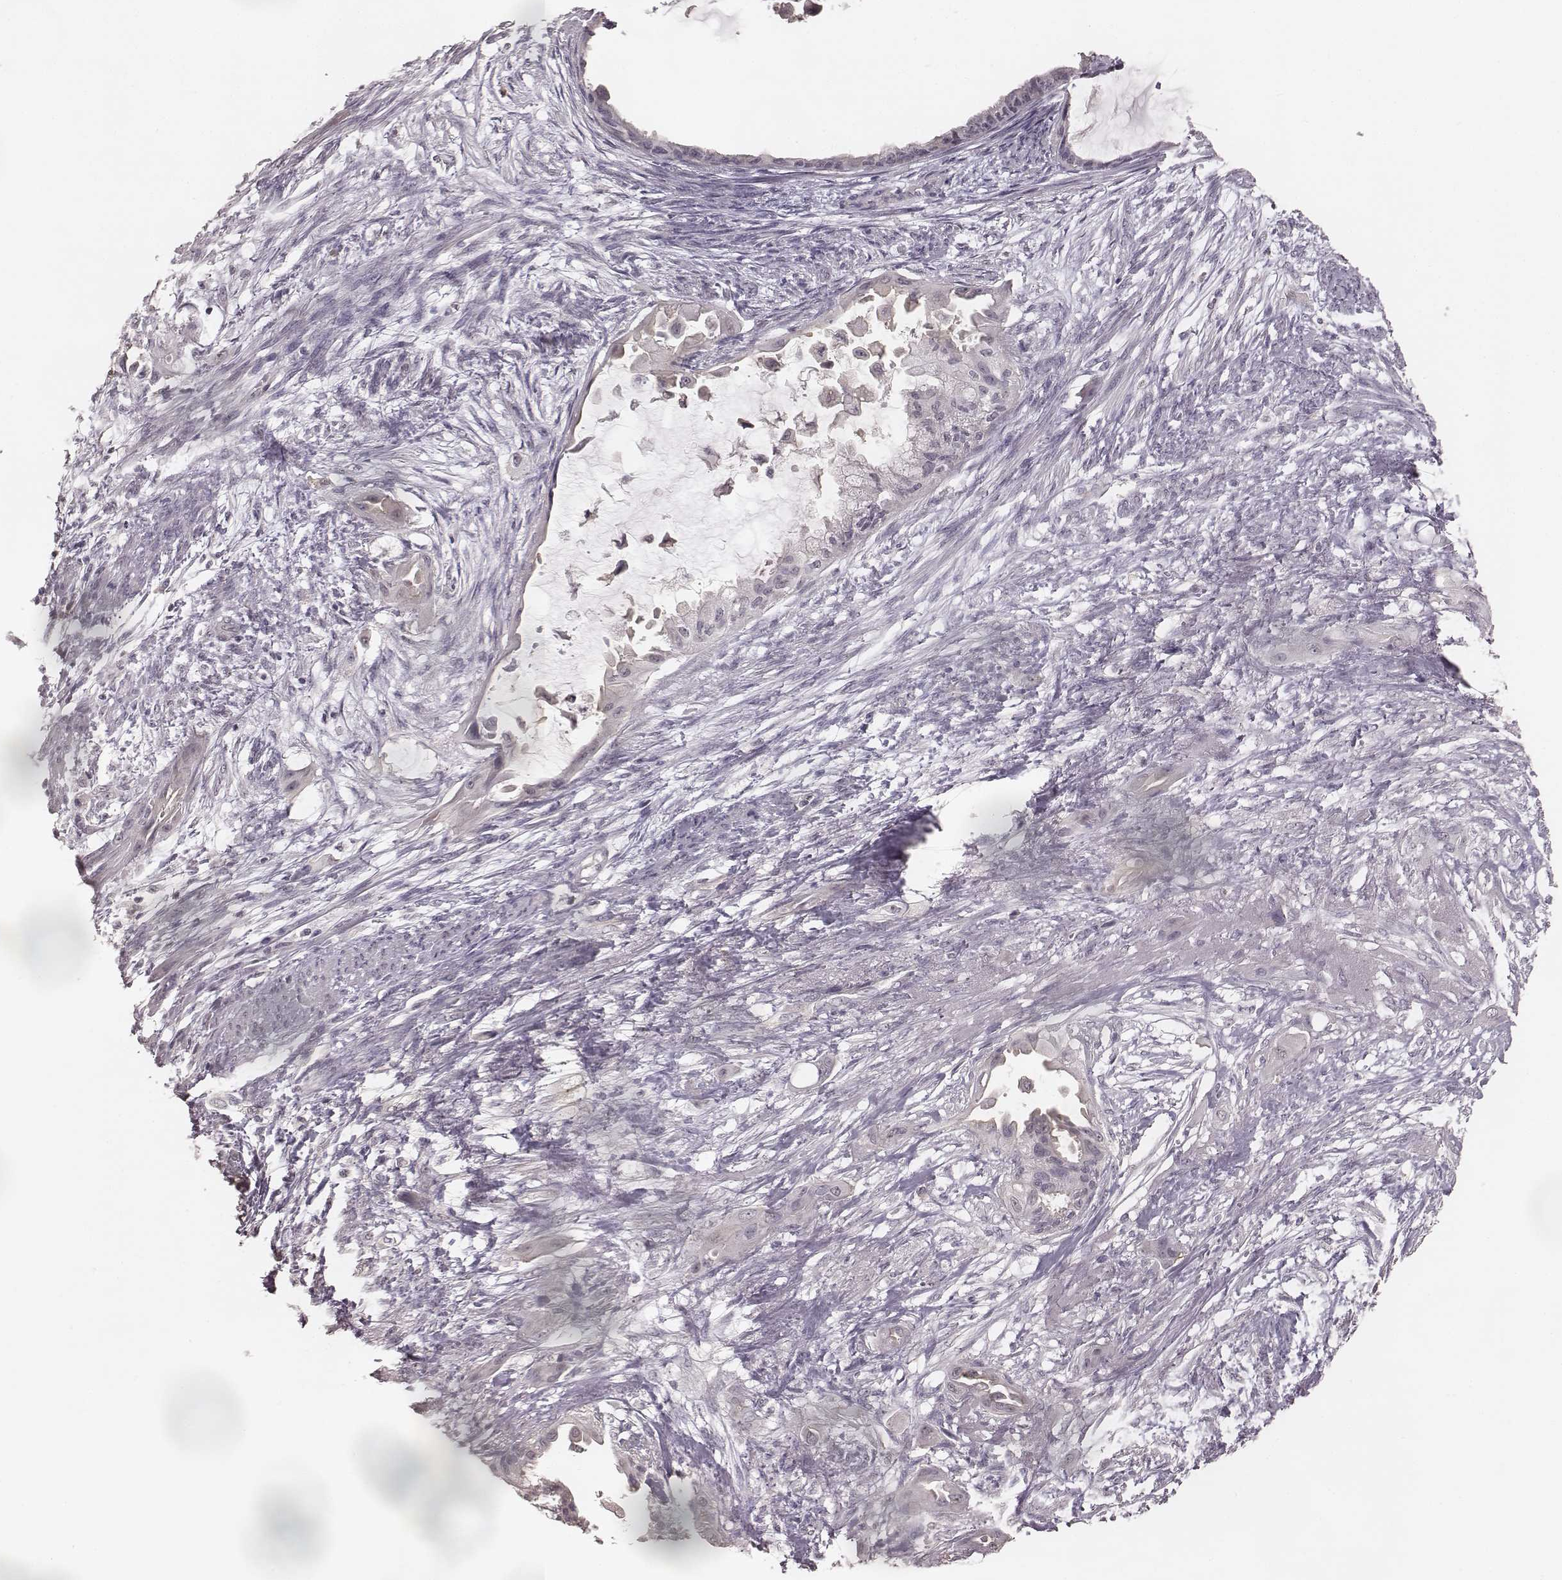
{"staining": {"intensity": "negative", "quantity": "none", "location": "none"}, "tissue": "endometrial cancer", "cell_type": "Tumor cells", "image_type": "cancer", "snomed": [{"axis": "morphology", "description": "Adenocarcinoma, NOS"}, {"axis": "topography", "description": "Endometrium"}], "caption": "Protein analysis of endometrial cancer shows no significant staining in tumor cells. (DAB IHC, high magnification).", "gene": "LY6K", "patient": {"sex": "female", "age": 86}}